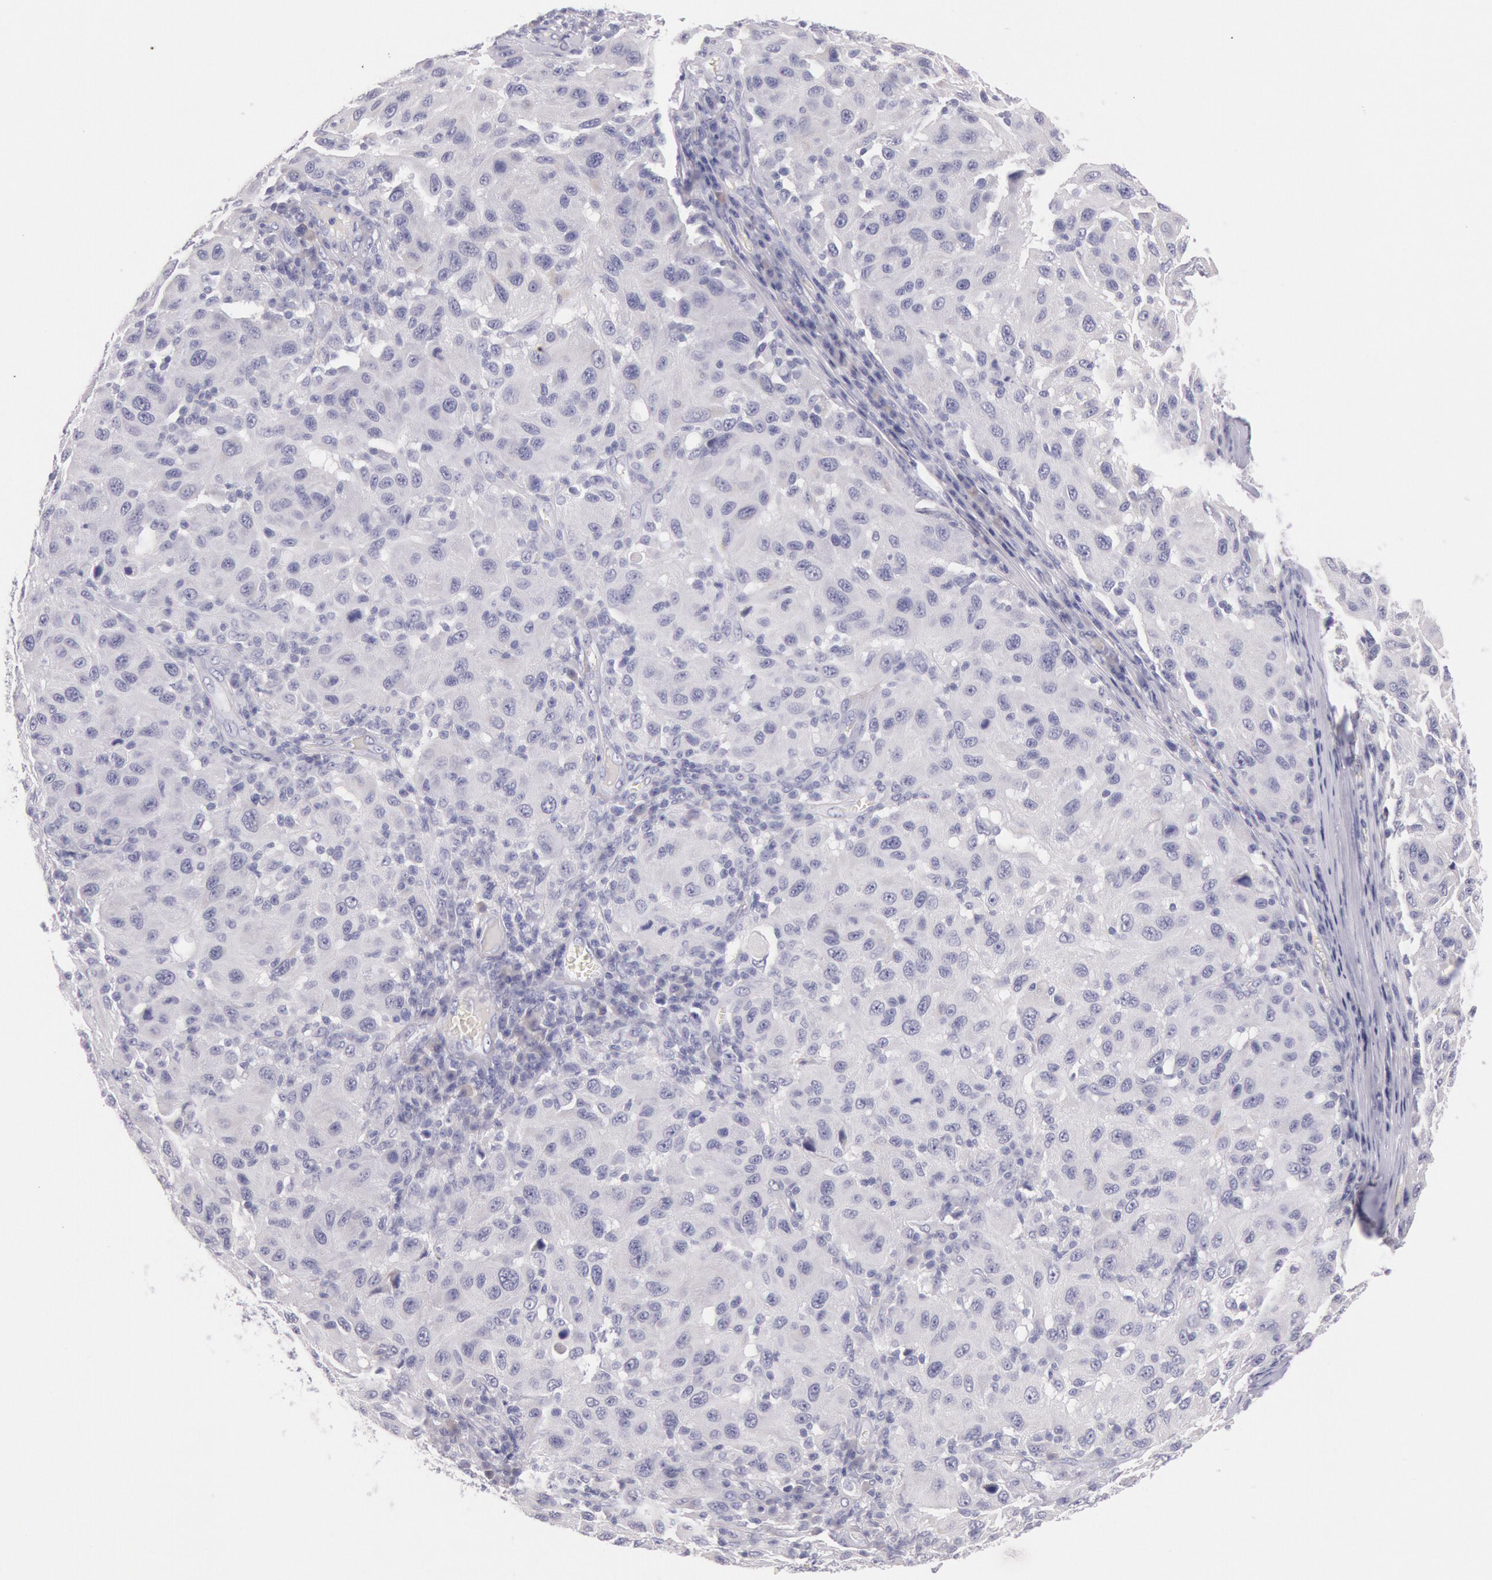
{"staining": {"intensity": "negative", "quantity": "none", "location": "none"}, "tissue": "melanoma", "cell_type": "Tumor cells", "image_type": "cancer", "snomed": [{"axis": "morphology", "description": "Malignant melanoma, NOS"}, {"axis": "topography", "description": "Skin"}], "caption": "The micrograph exhibits no significant positivity in tumor cells of malignant melanoma.", "gene": "EGFR", "patient": {"sex": "female", "age": 77}}